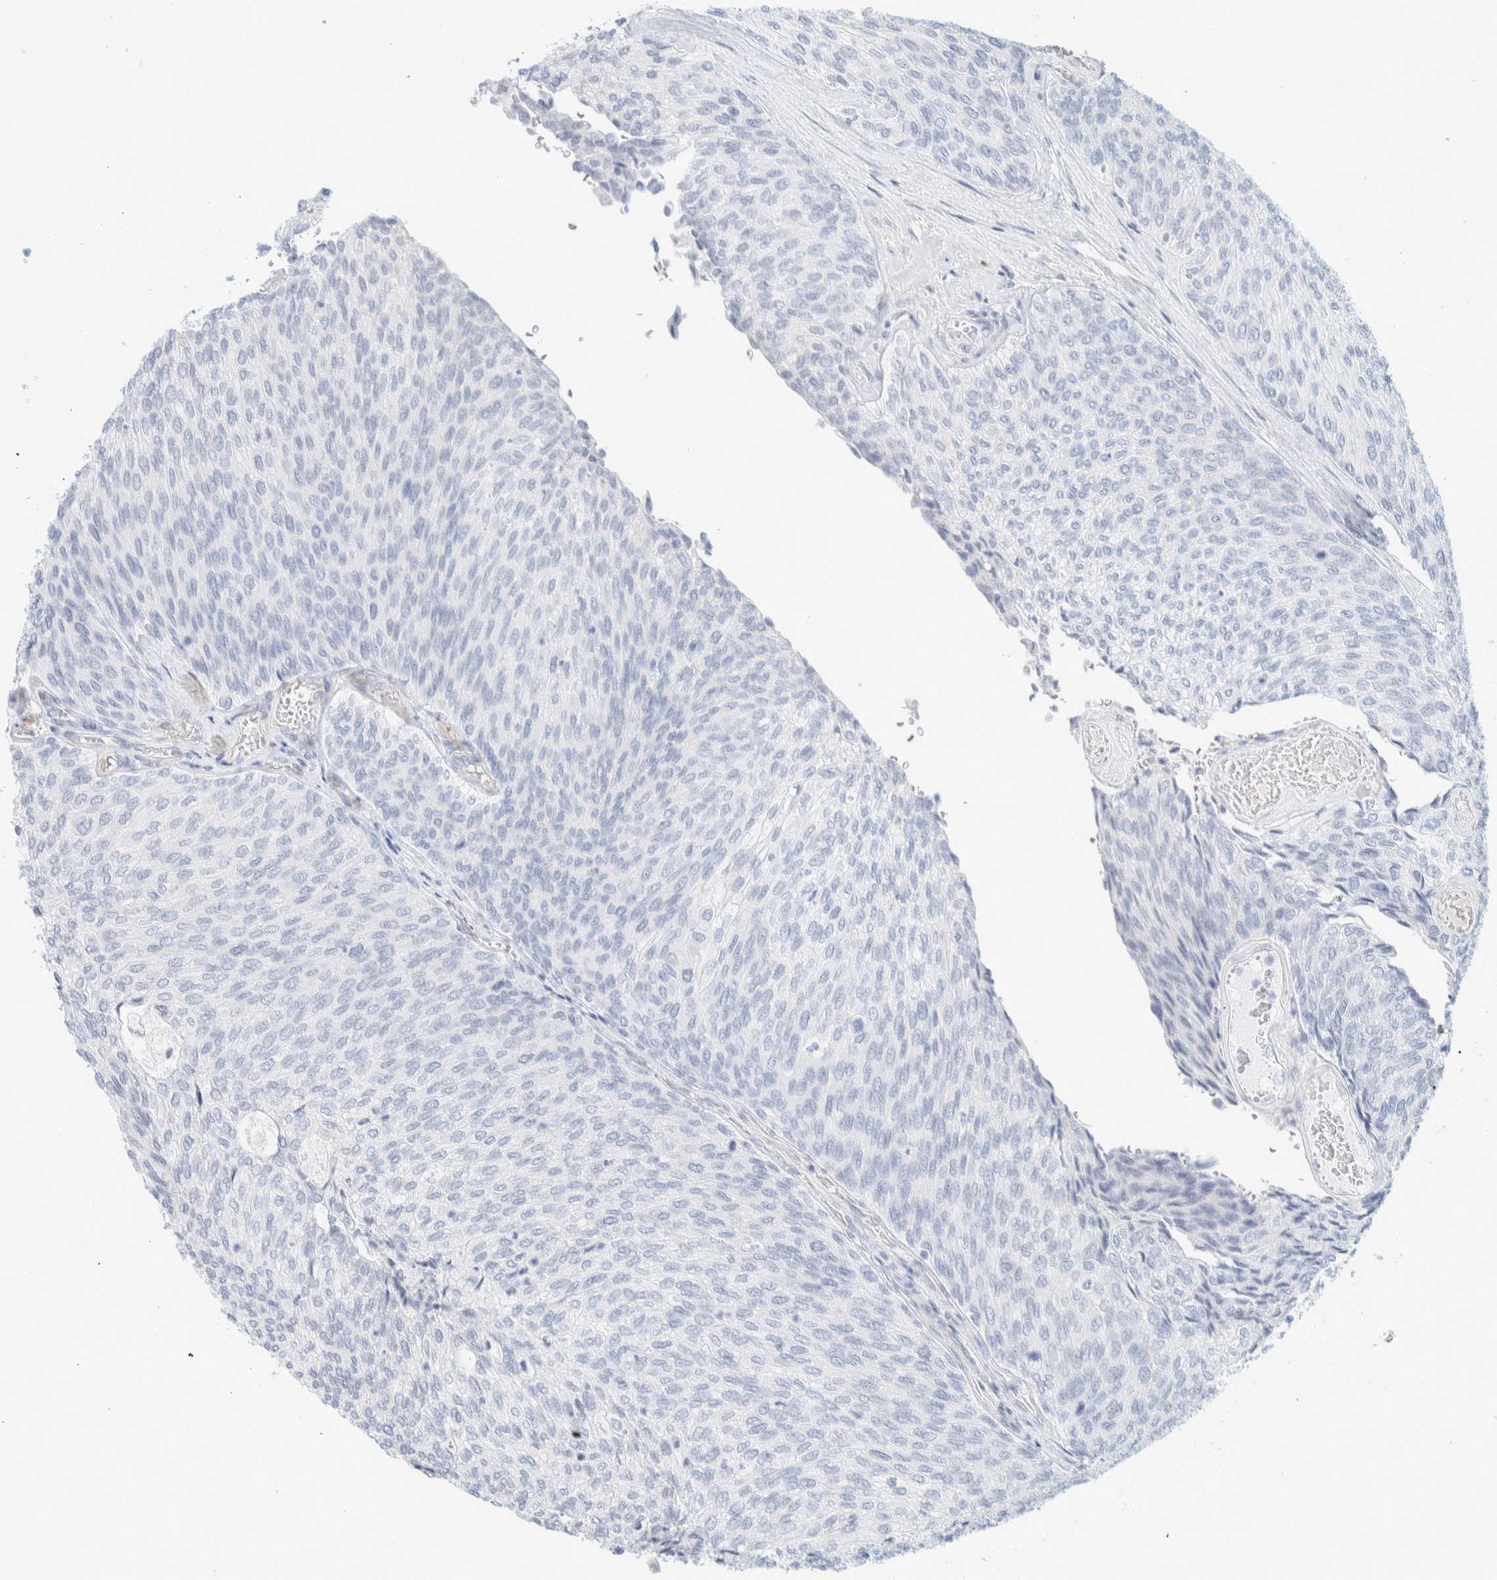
{"staining": {"intensity": "negative", "quantity": "none", "location": "none"}, "tissue": "urothelial cancer", "cell_type": "Tumor cells", "image_type": "cancer", "snomed": [{"axis": "morphology", "description": "Urothelial carcinoma, Low grade"}, {"axis": "topography", "description": "Urinary bladder"}], "caption": "Histopathology image shows no significant protein staining in tumor cells of low-grade urothelial carcinoma.", "gene": "ATCAY", "patient": {"sex": "female", "age": 79}}